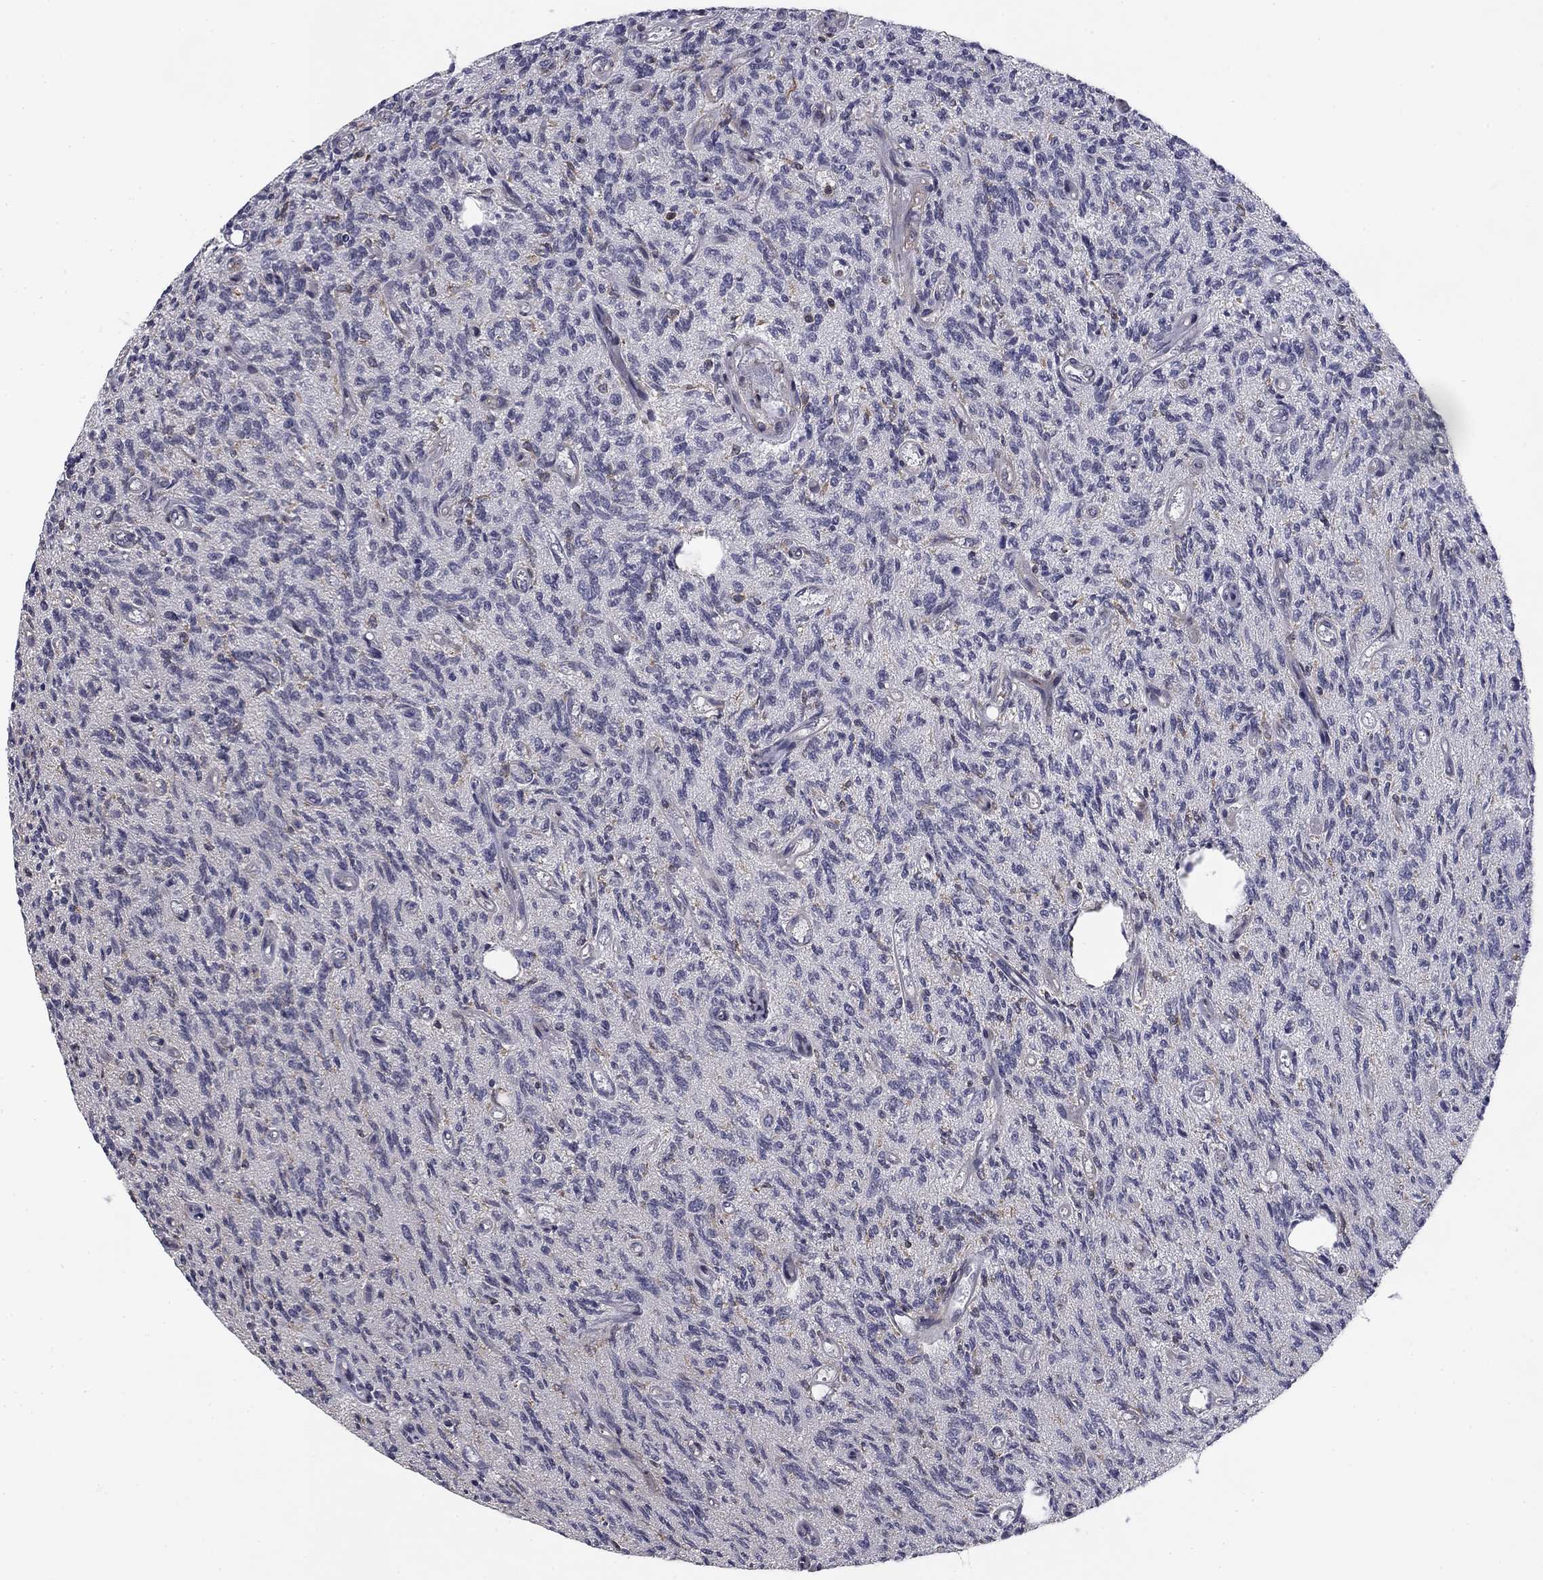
{"staining": {"intensity": "negative", "quantity": "none", "location": "none"}, "tissue": "glioma", "cell_type": "Tumor cells", "image_type": "cancer", "snomed": [{"axis": "morphology", "description": "Glioma, malignant, High grade"}, {"axis": "topography", "description": "Brain"}], "caption": "A histopathology image of human malignant glioma (high-grade) is negative for staining in tumor cells.", "gene": "PLCB2", "patient": {"sex": "male", "age": 64}}